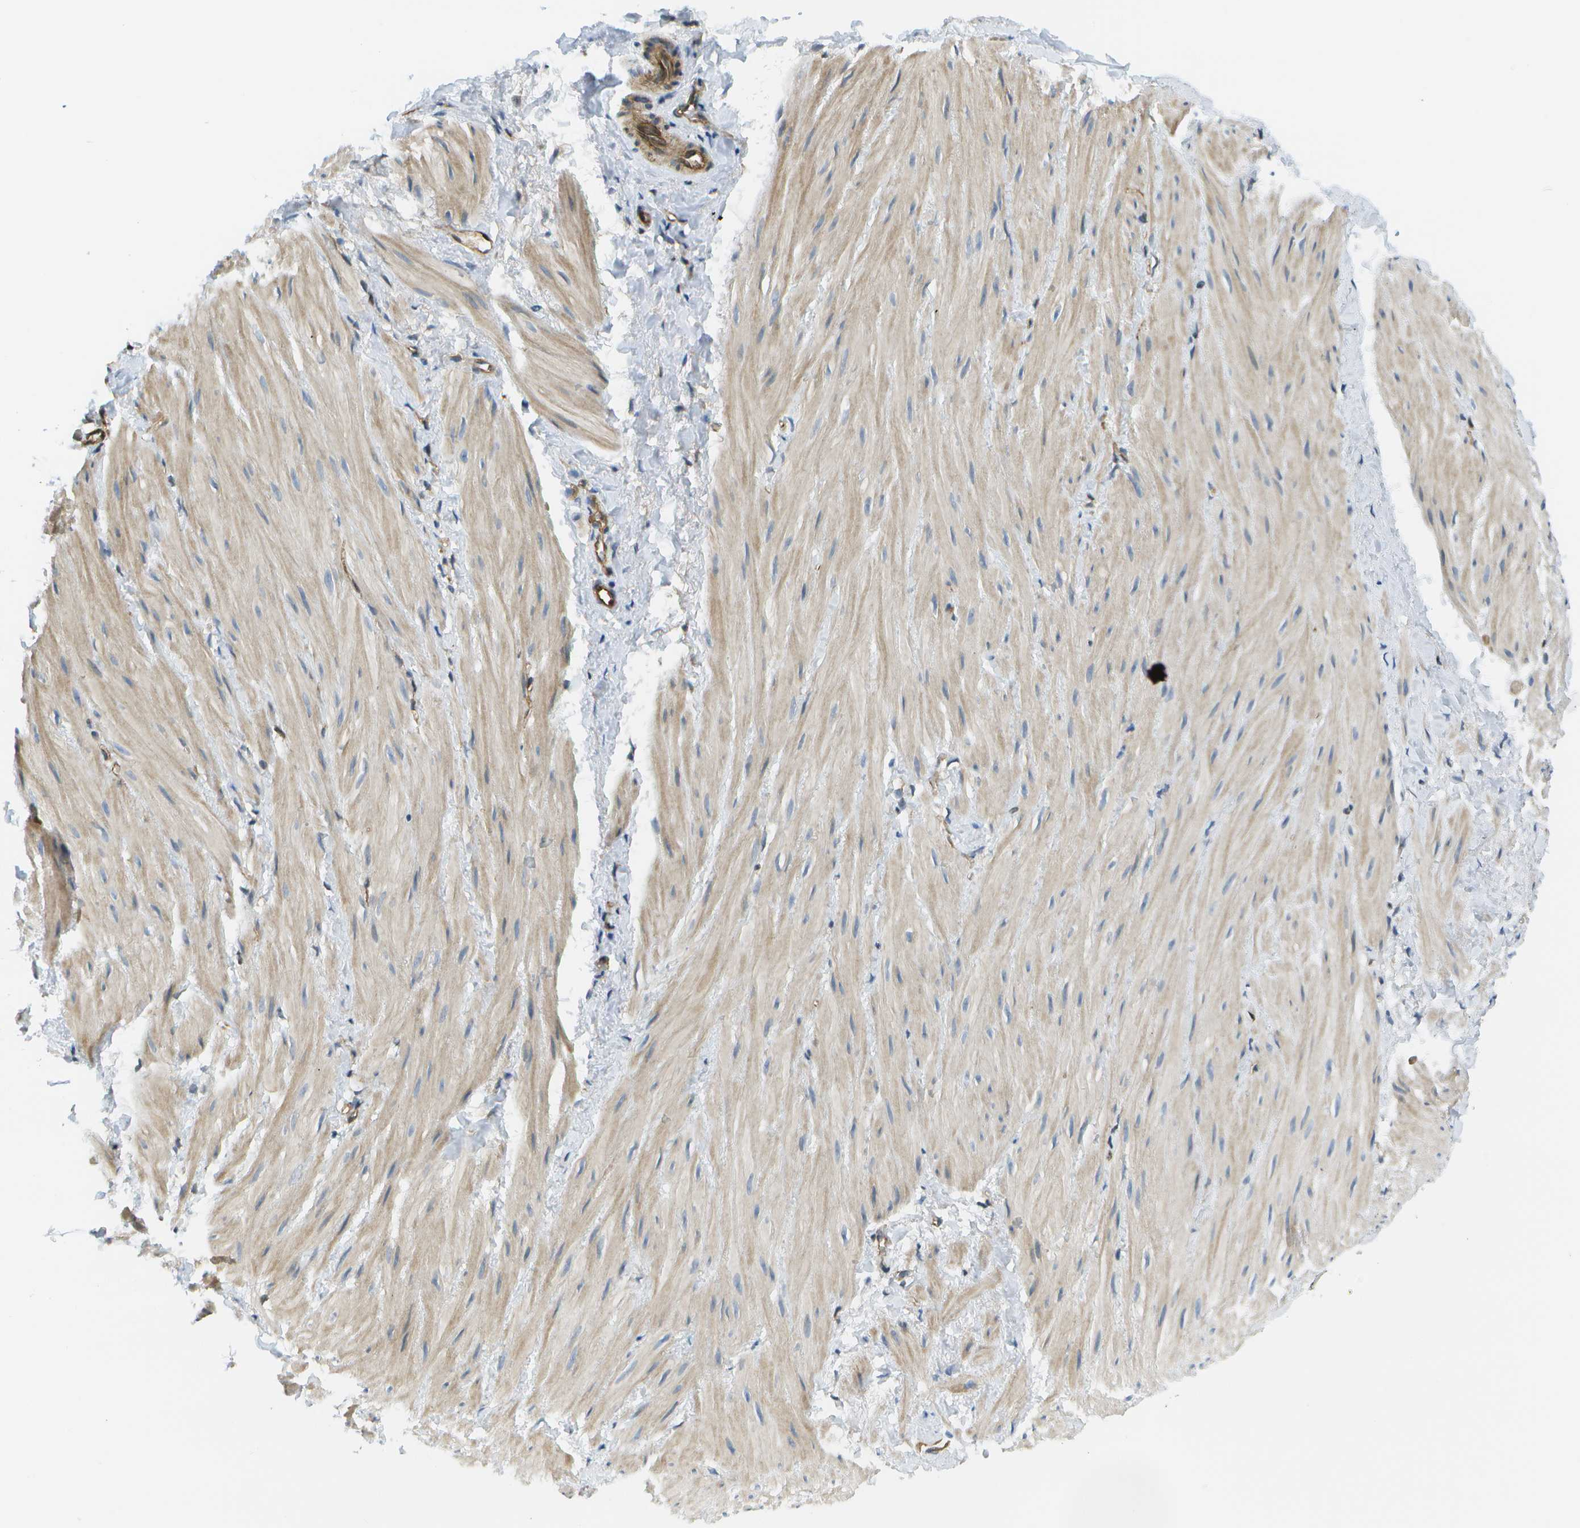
{"staining": {"intensity": "weak", "quantity": "25%-75%", "location": "cytoplasmic/membranous"}, "tissue": "smooth muscle", "cell_type": "Smooth muscle cells", "image_type": "normal", "snomed": [{"axis": "morphology", "description": "Normal tissue, NOS"}, {"axis": "topography", "description": "Smooth muscle"}], "caption": "Immunohistochemistry photomicrograph of unremarkable smooth muscle stained for a protein (brown), which reveals low levels of weak cytoplasmic/membranous expression in approximately 25%-75% of smooth muscle cells.", "gene": "KIAA0040", "patient": {"sex": "male", "age": 16}}